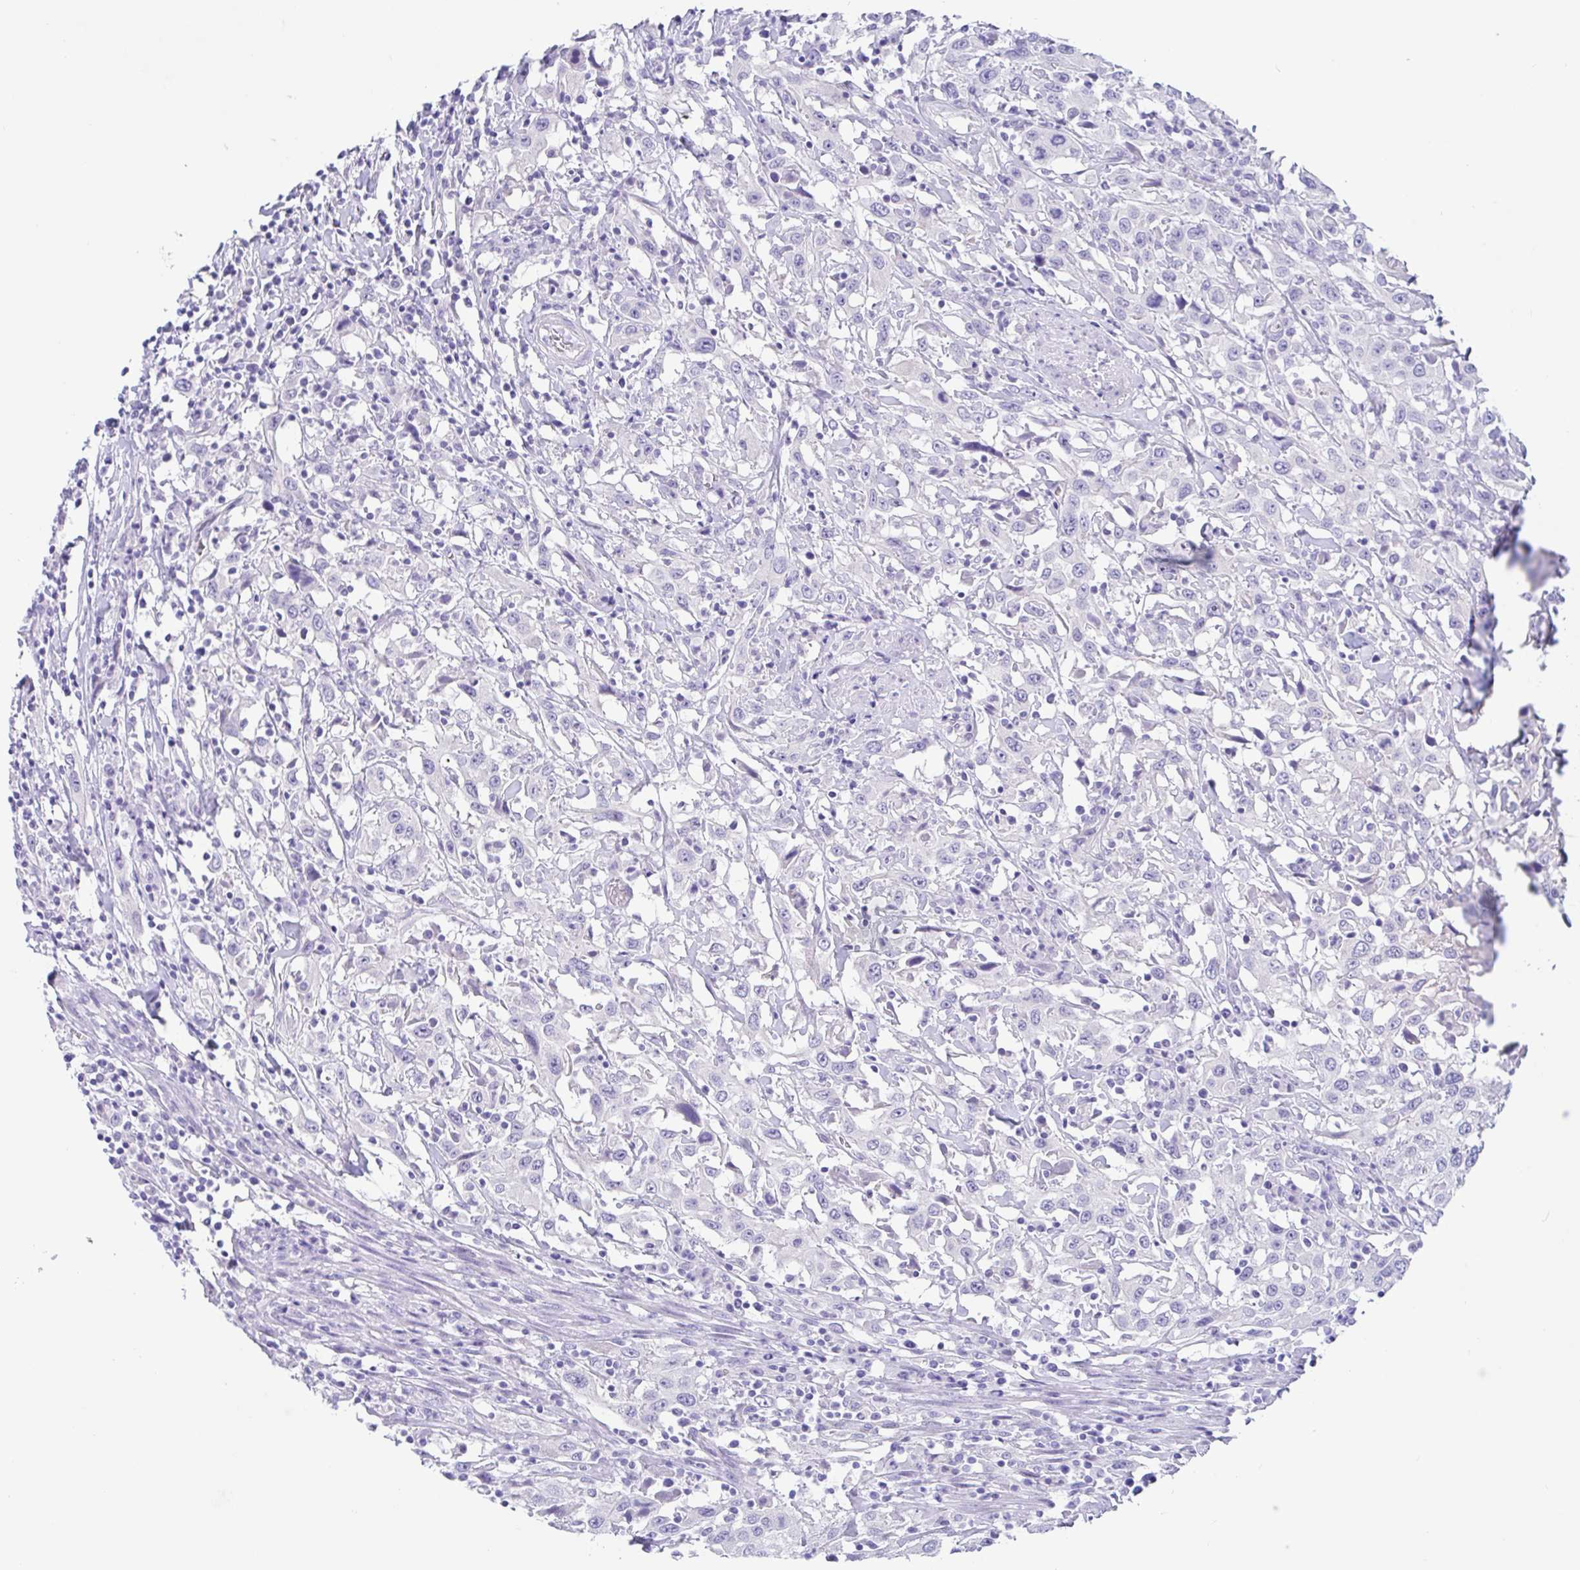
{"staining": {"intensity": "negative", "quantity": "none", "location": "none"}, "tissue": "urothelial cancer", "cell_type": "Tumor cells", "image_type": "cancer", "snomed": [{"axis": "morphology", "description": "Urothelial carcinoma, High grade"}, {"axis": "topography", "description": "Urinary bladder"}], "caption": "Protein analysis of urothelial cancer reveals no significant staining in tumor cells. (DAB immunohistochemistry (IHC), high magnification).", "gene": "OR6N2", "patient": {"sex": "male", "age": 61}}